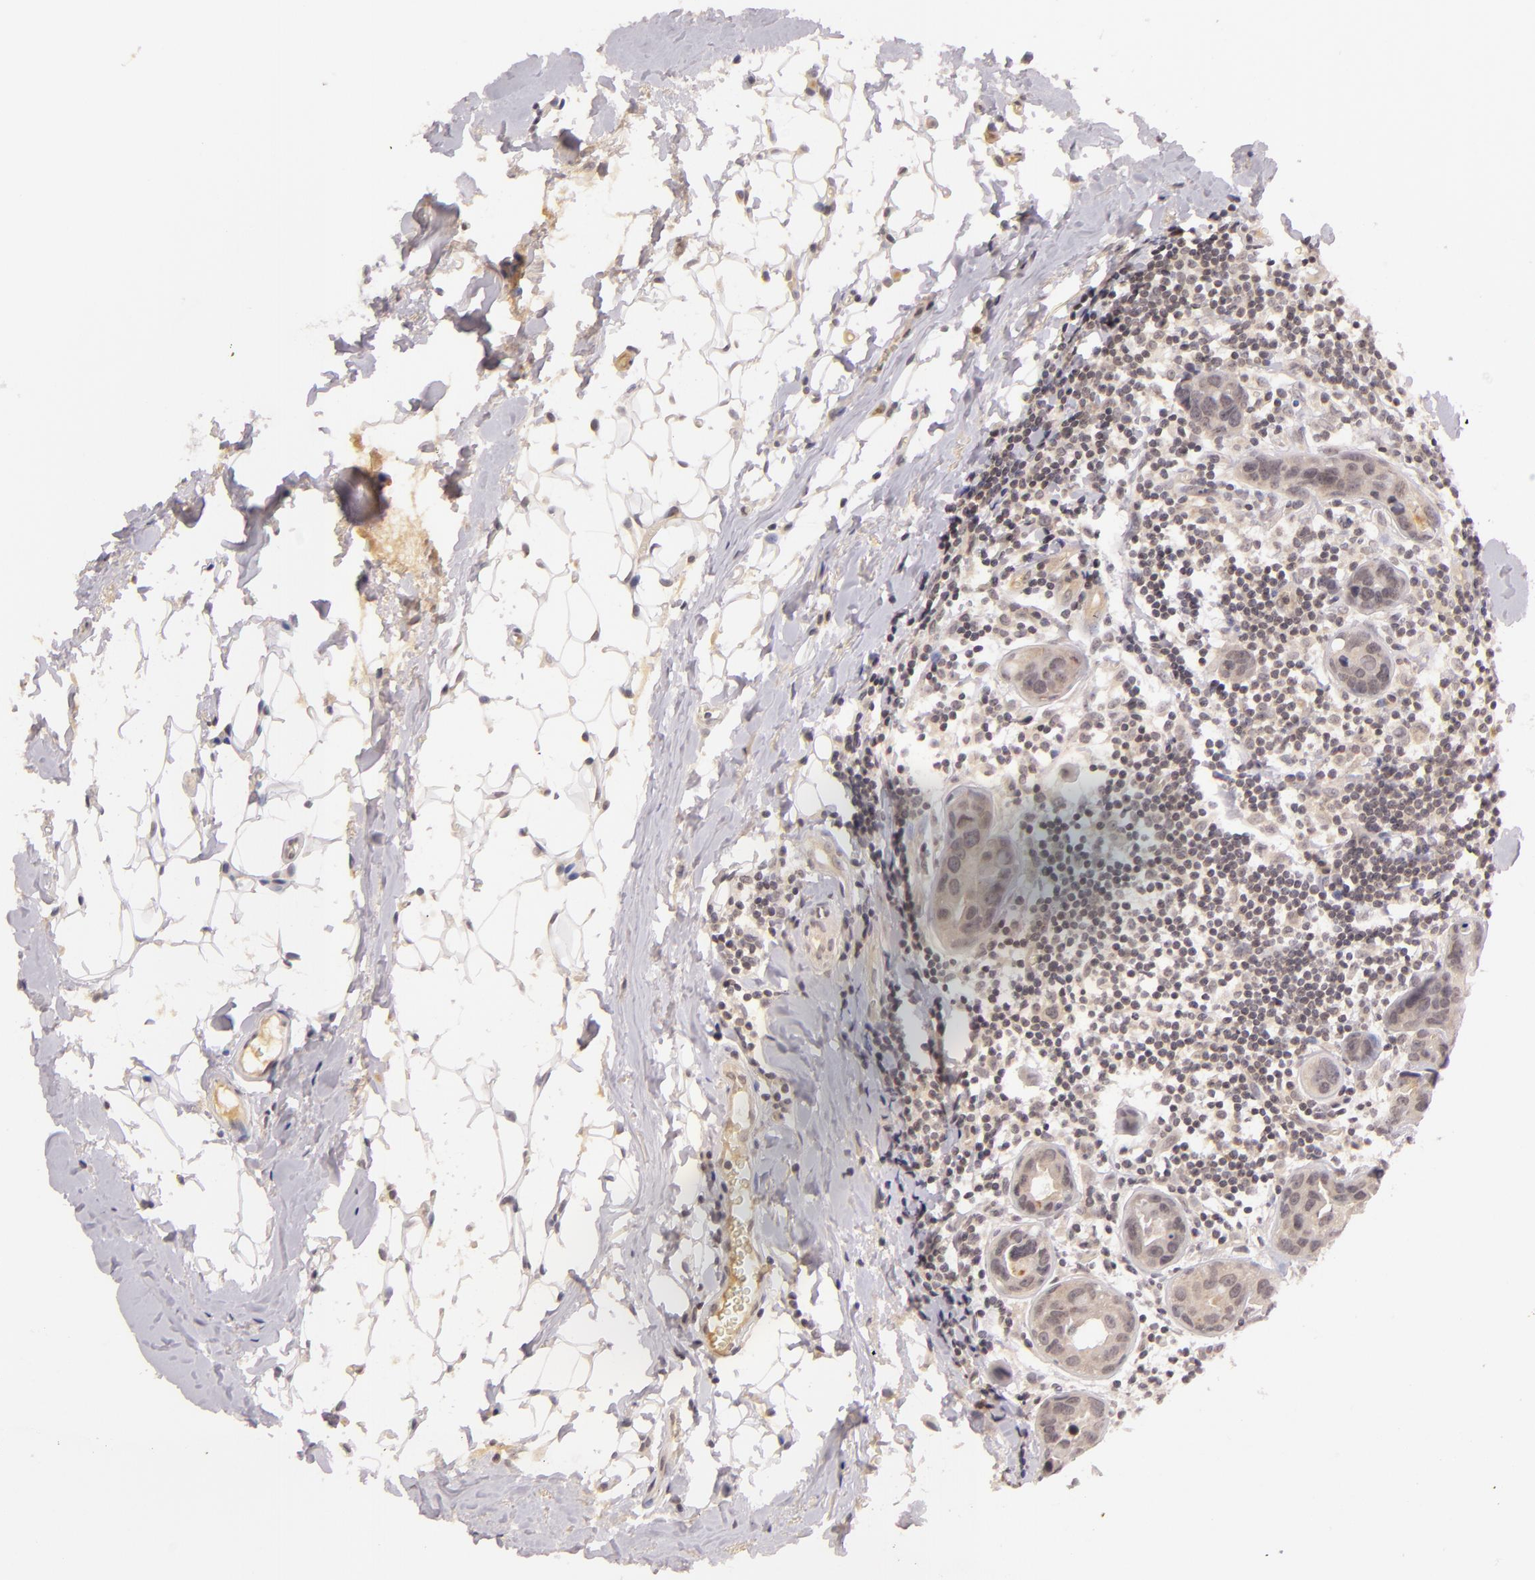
{"staining": {"intensity": "weak", "quantity": ">75%", "location": "cytoplasmic/membranous"}, "tissue": "breast cancer", "cell_type": "Tumor cells", "image_type": "cancer", "snomed": [{"axis": "morphology", "description": "Duct carcinoma"}, {"axis": "topography", "description": "Breast"}], "caption": "The immunohistochemical stain highlights weak cytoplasmic/membranous expression in tumor cells of breast cancer tissue.", "gene": "CASP8", "patient": {"sex": "female", "age": 24}}